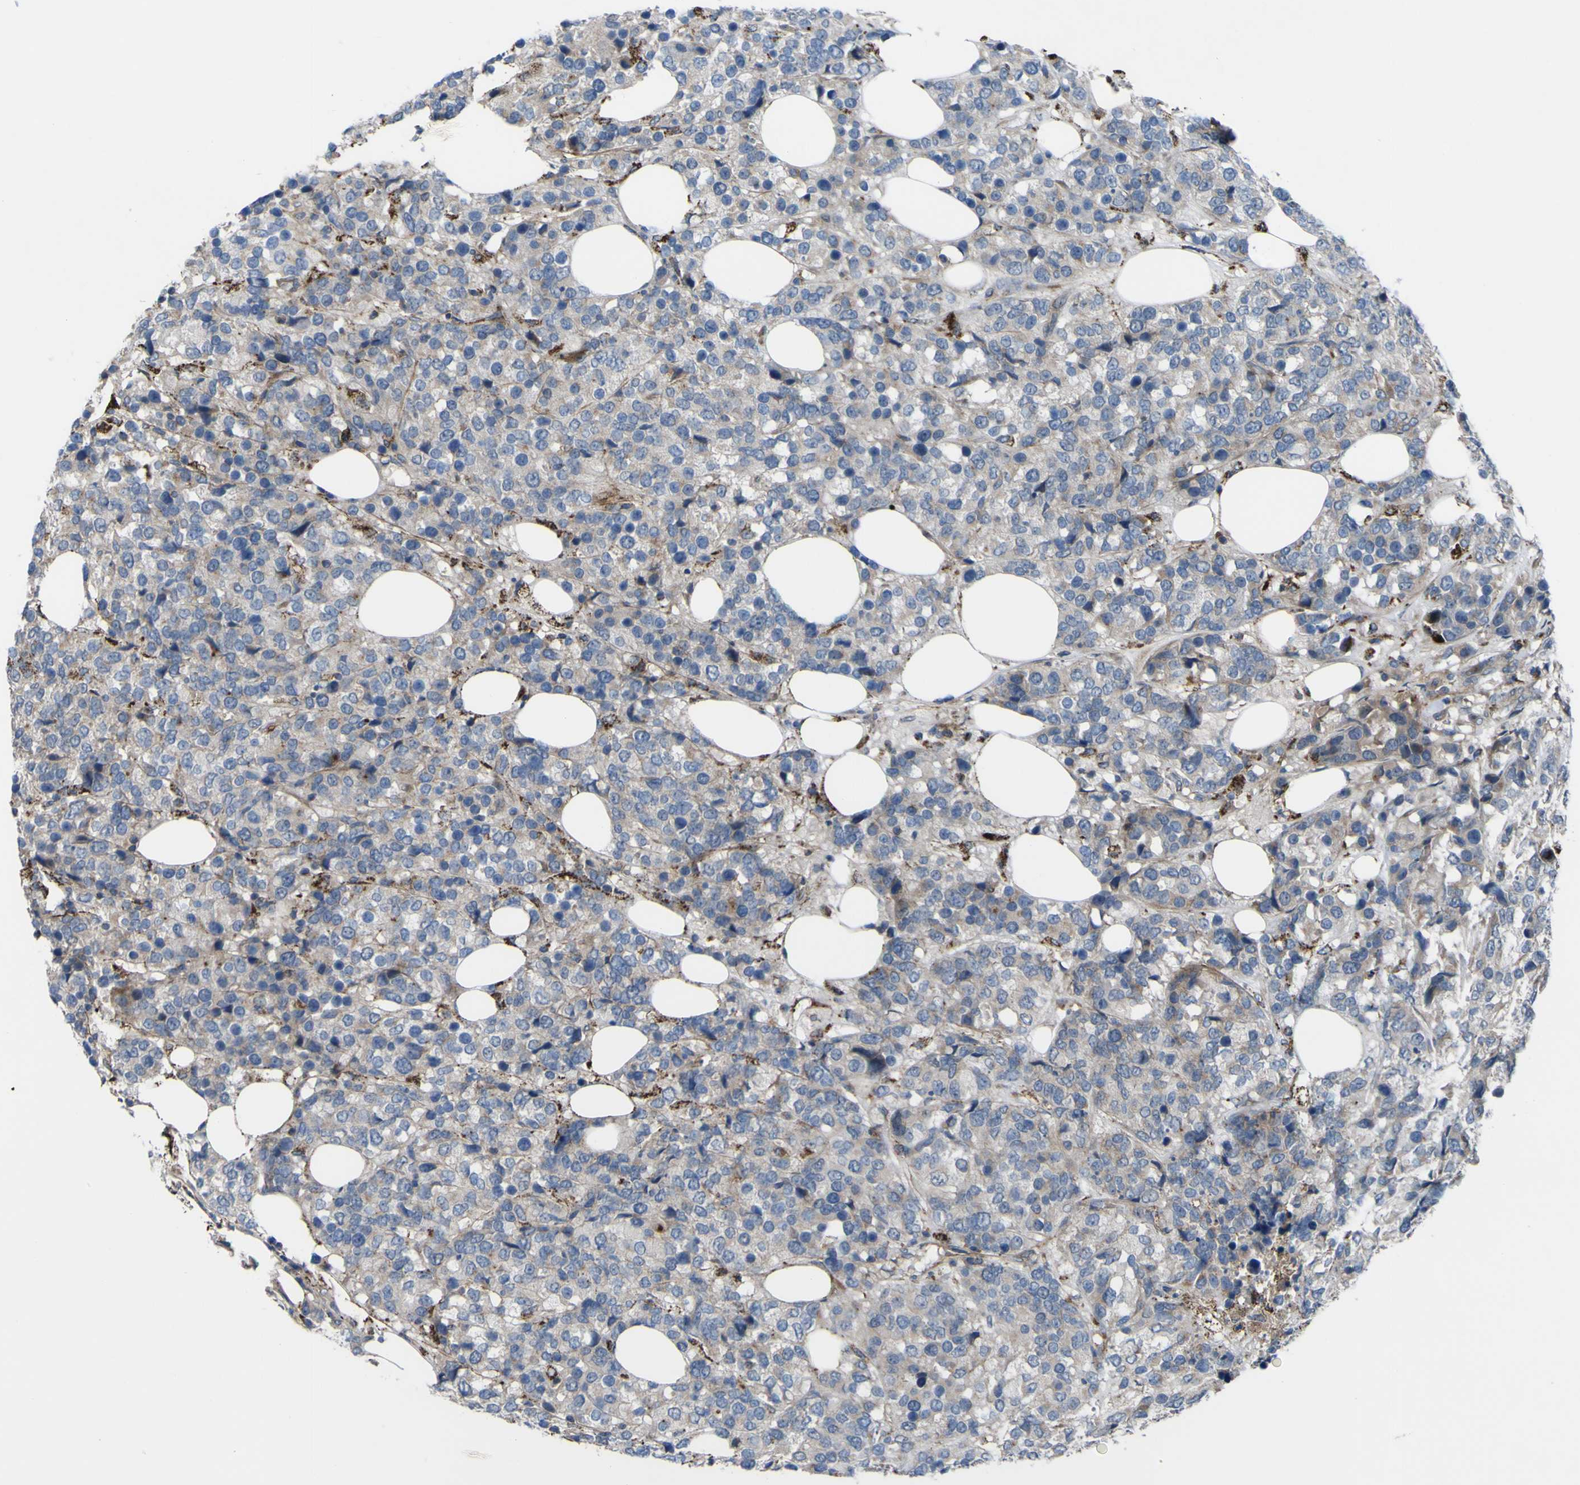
{"staining": {"intensity": "weak", "quantity": "<25%", "location": "cytoplasmic/membranous"}, "tissue": "breast cancer", "cell_type": "Tumor cells", "image_type": "cancer", "snomed": [{"axis": "morphology", "description": "Lobular carcinoma"}, {"axis": "topography", "description": "Breast"}], "caption": "Breast cancer (lobular carcinoma) stained for a protein using IHC reveals no expression tumor cells.", "gene": "GPLD1", "patient": {"sex": "female", "age": 59}}